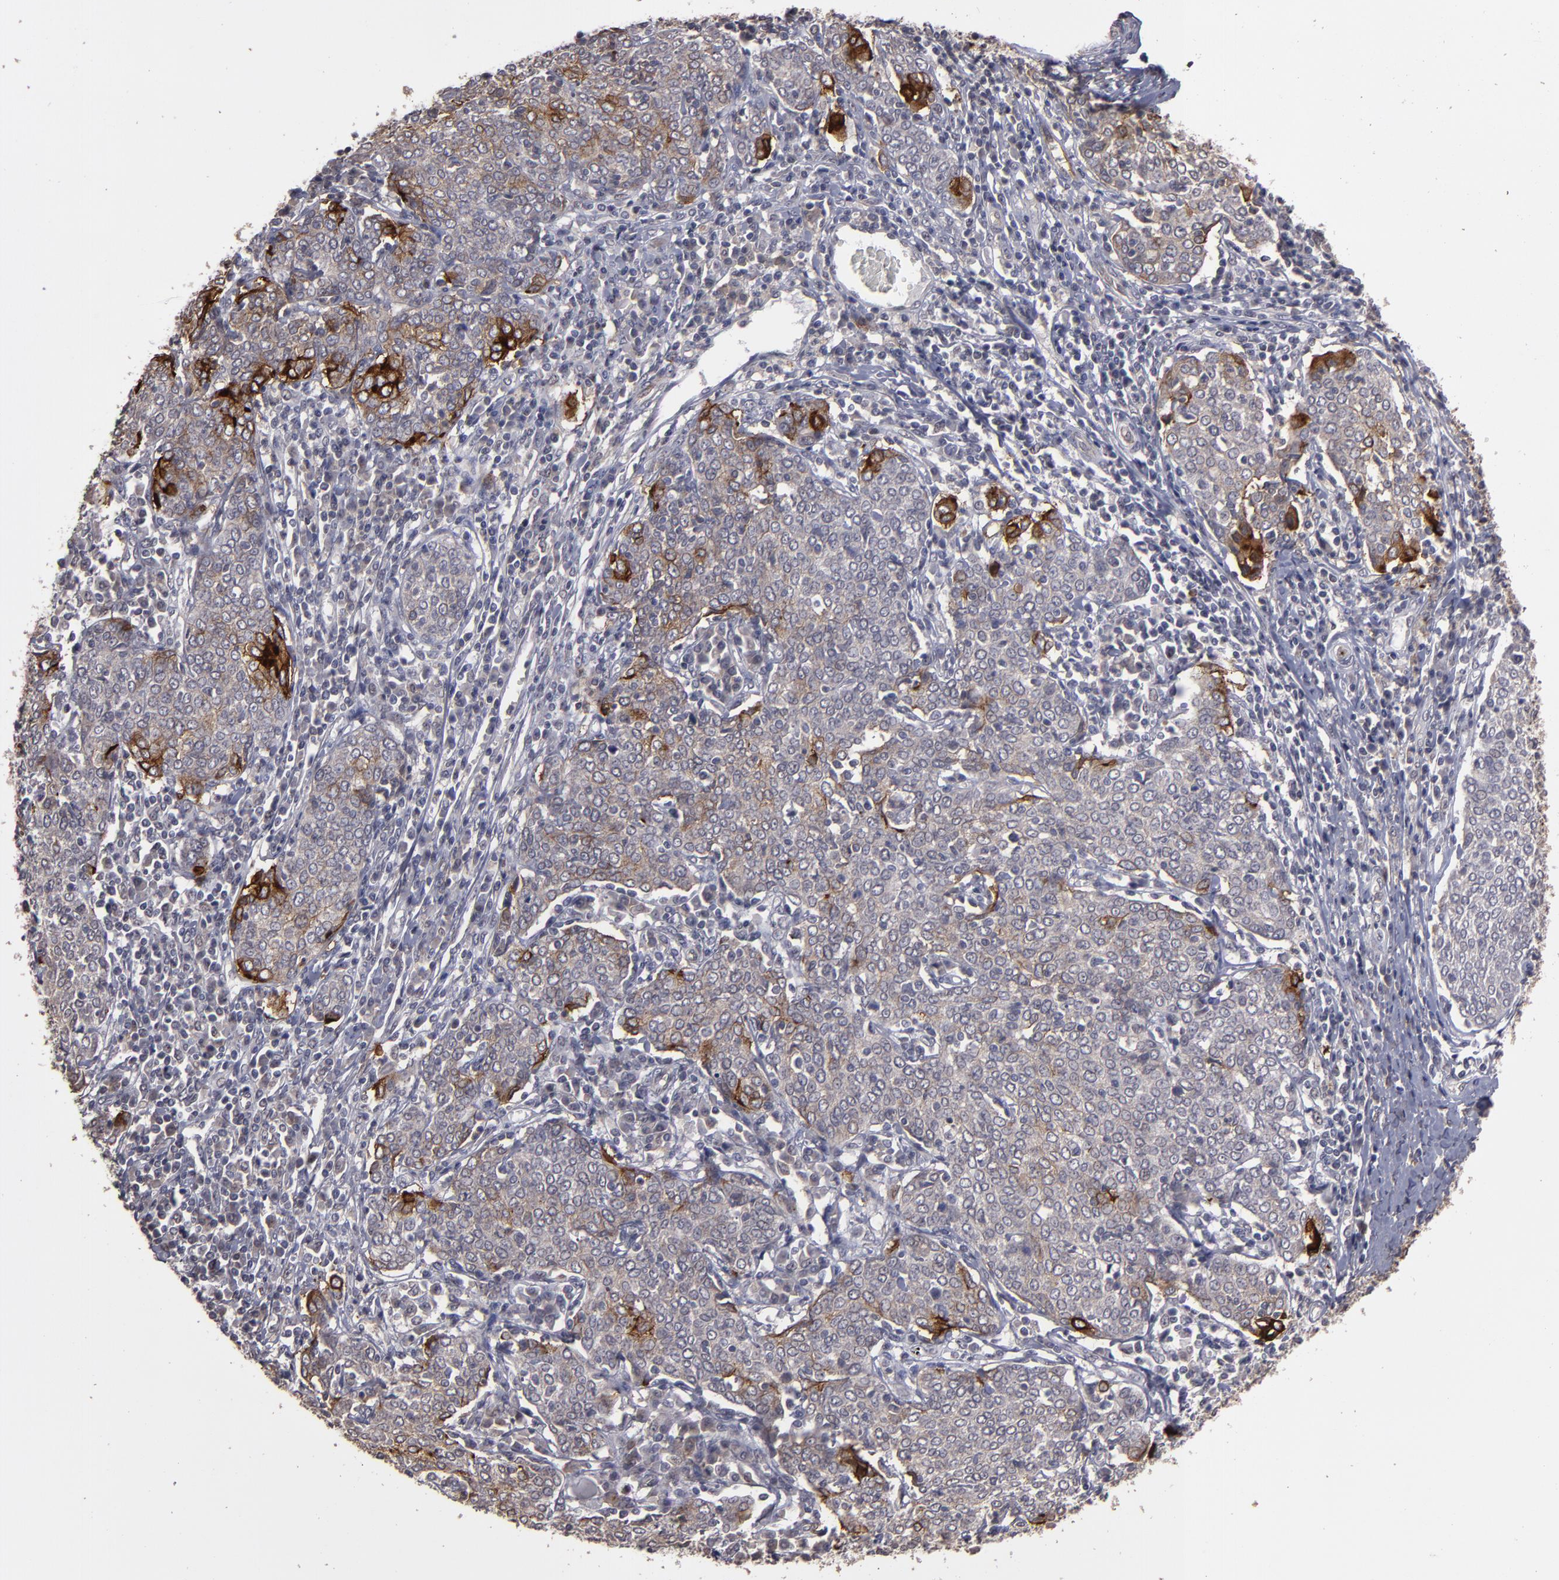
{"staining": {"intensity": "moderate", "quantity": ">75%", "location": "cytoplasmic/membranous"}, "tissue": "cervical cancer", "cell_type": "Tumor cells", "image_type": "cancer", "snomed": [{"axis": "morphology", "description": "Squamous cell carcinoma, NOS"}, {"axis": "topography", "description": "Cervix"}], "caption": "Brown immunohistochemical staining in cervical cancer exhibits moderate cytoplasmic/membranous positivity in approximately >75% of tumor cells.", "gene": "CD55", "patient": {"sex": "female", "age": 40}}